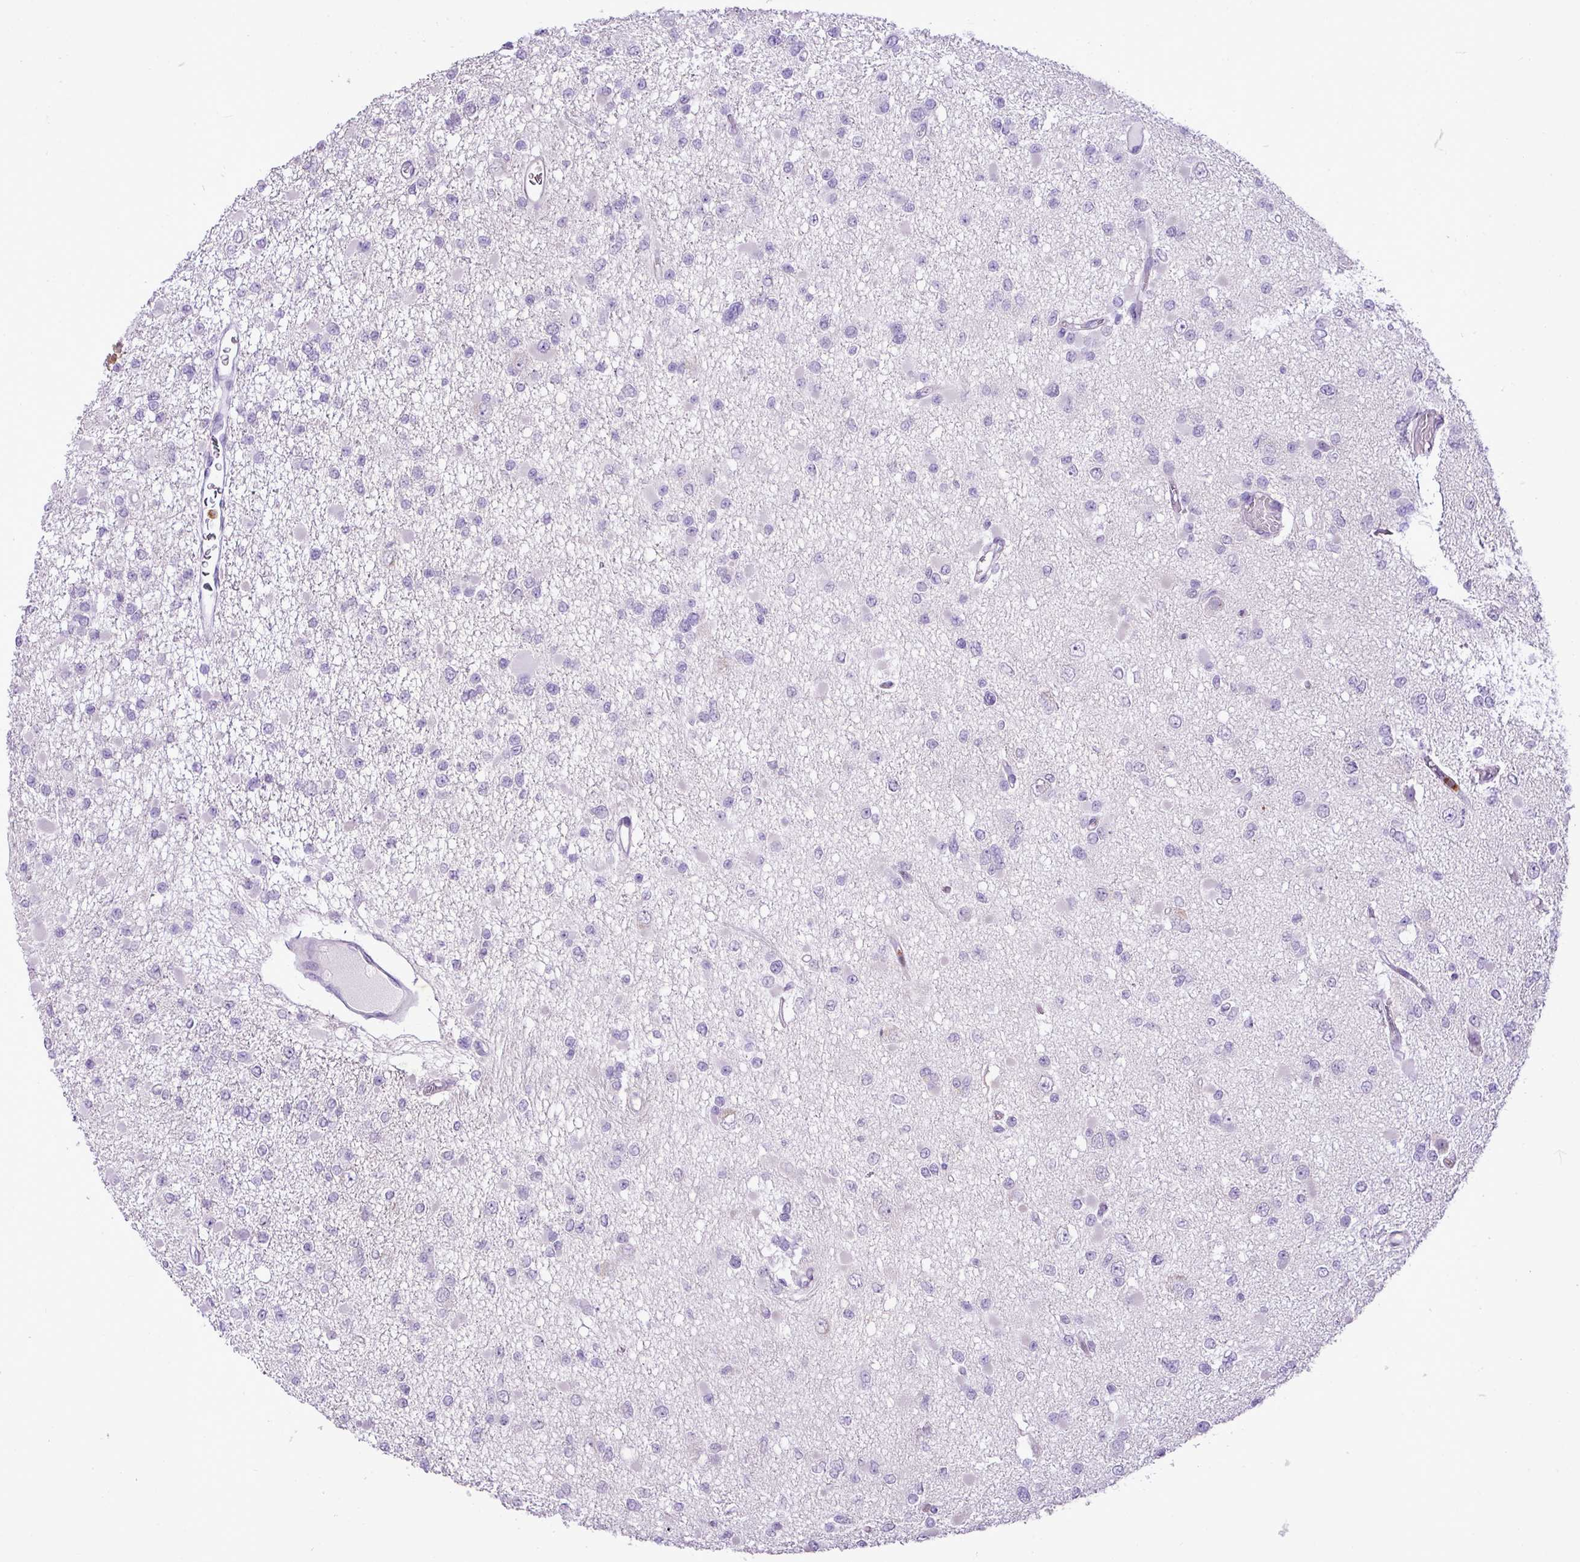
{"staining": {"intensity": "negative", "quantity": "none", "location": "none"}, "tissue": "glioma", "cell_type": "Tumor cells", "image_type": "cancer", "snomed": [{"axis": "morphology", "description": "Glioma, malignant, Low grade"}, {"axis": "topography", "description": "Brain"}], "caption": "Protein analysis of malignant low-grade glioma shows no significant expression in tumor cells.", "gene": "ZSCAN5A", "patient": {"sex": "female", "age": 22}}